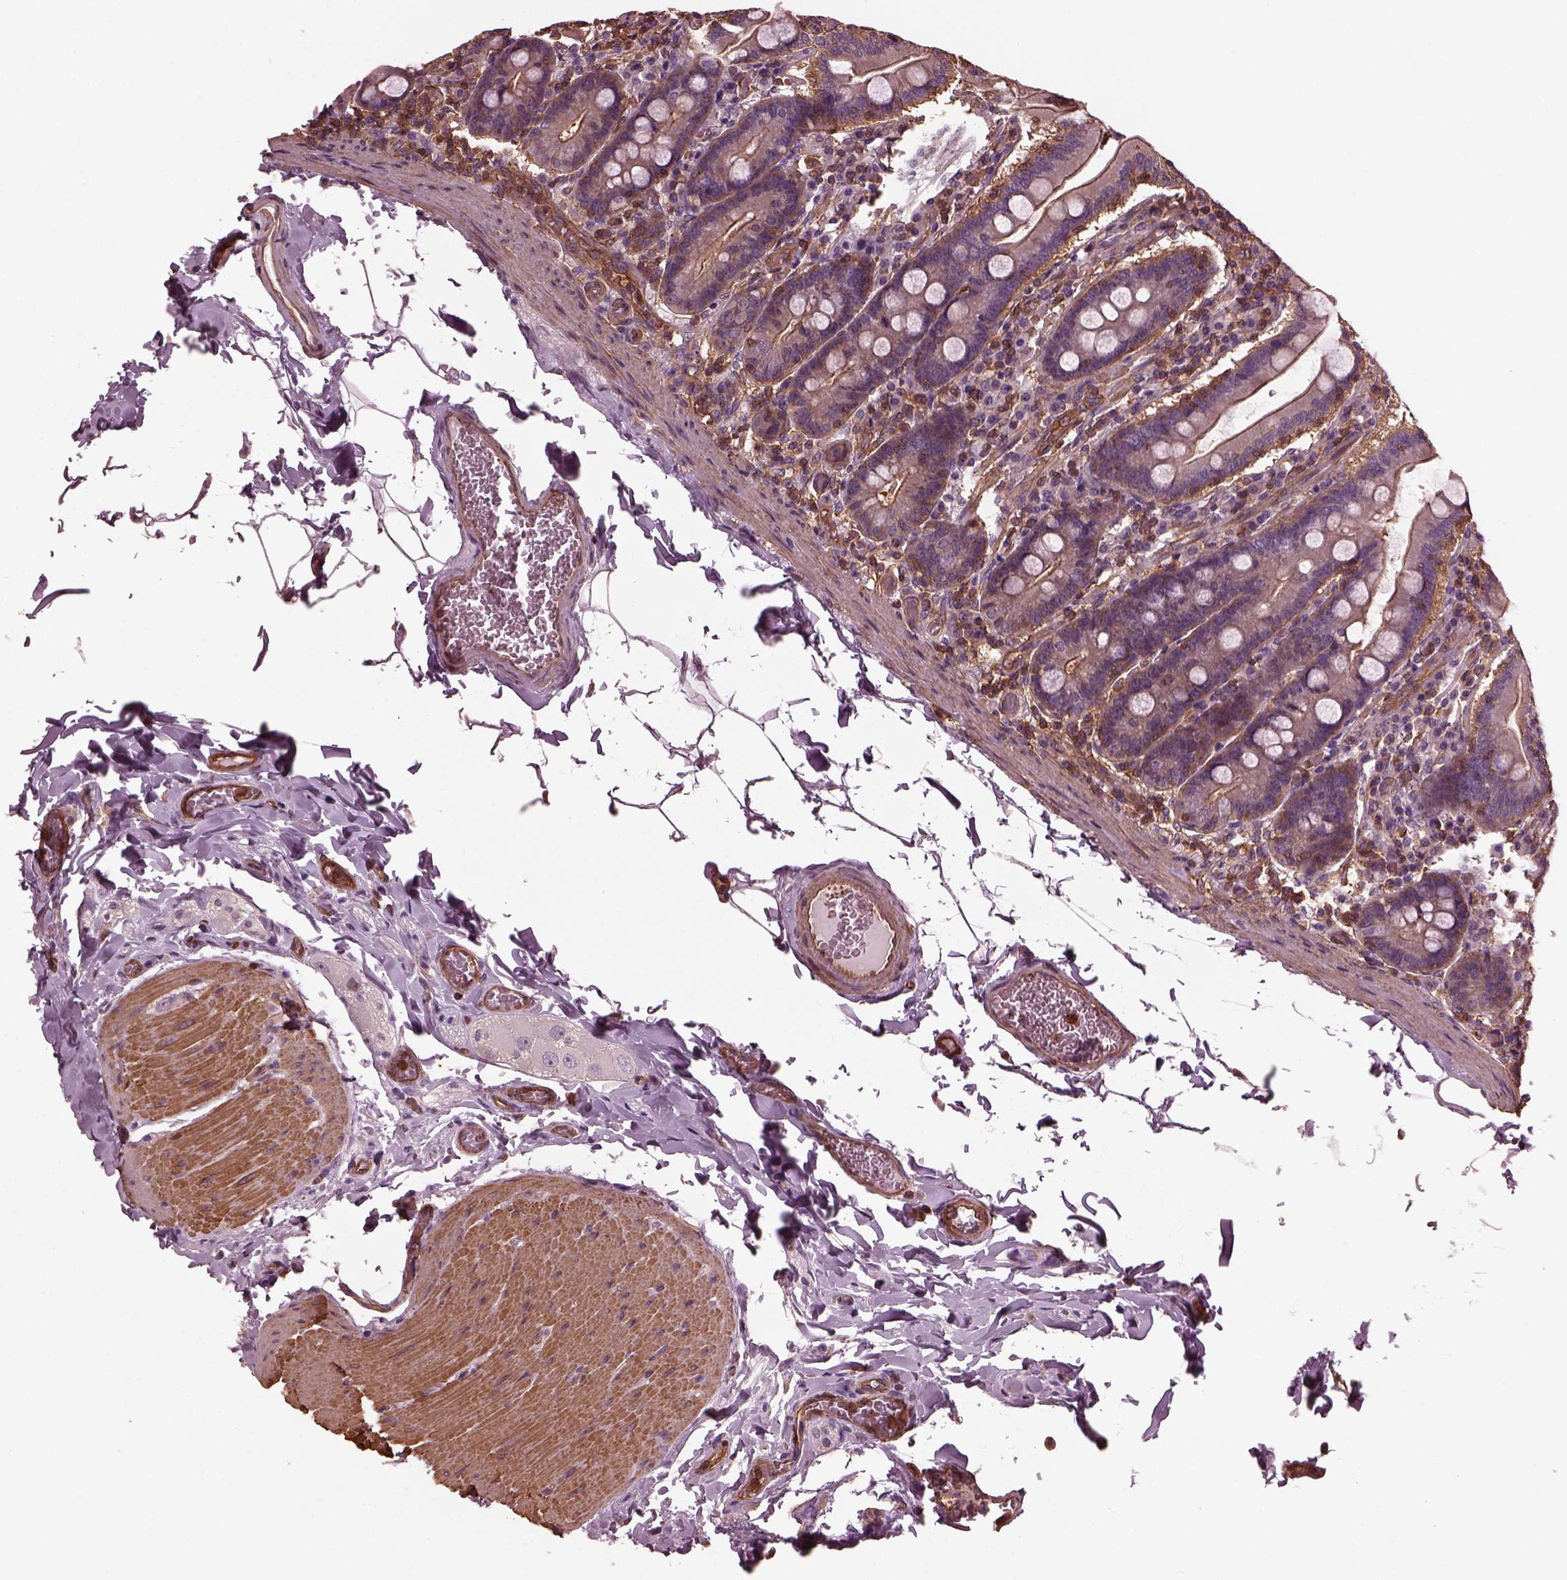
{"staining": {"intensity": "weak", "quantity": ">75%", "location": "cytoplasmic/membranous"}, "tissue": "small intestine", "cell_type": "Glandular cells", "image_type": "normal", "snomed": [{"axis": "morphology", "description": "Normal tissue, NOS"}, {"axis": "topography", "description": "Small intestine"}], "caption": "A micrograph showing weak cytoplasmic/membranous expression in about >75% of glandular cells in normal small intestine, as visualized by brown immunohistochemical staining.", "gene": "MYL1", "patient": {"sex": "male", "age": 37}}